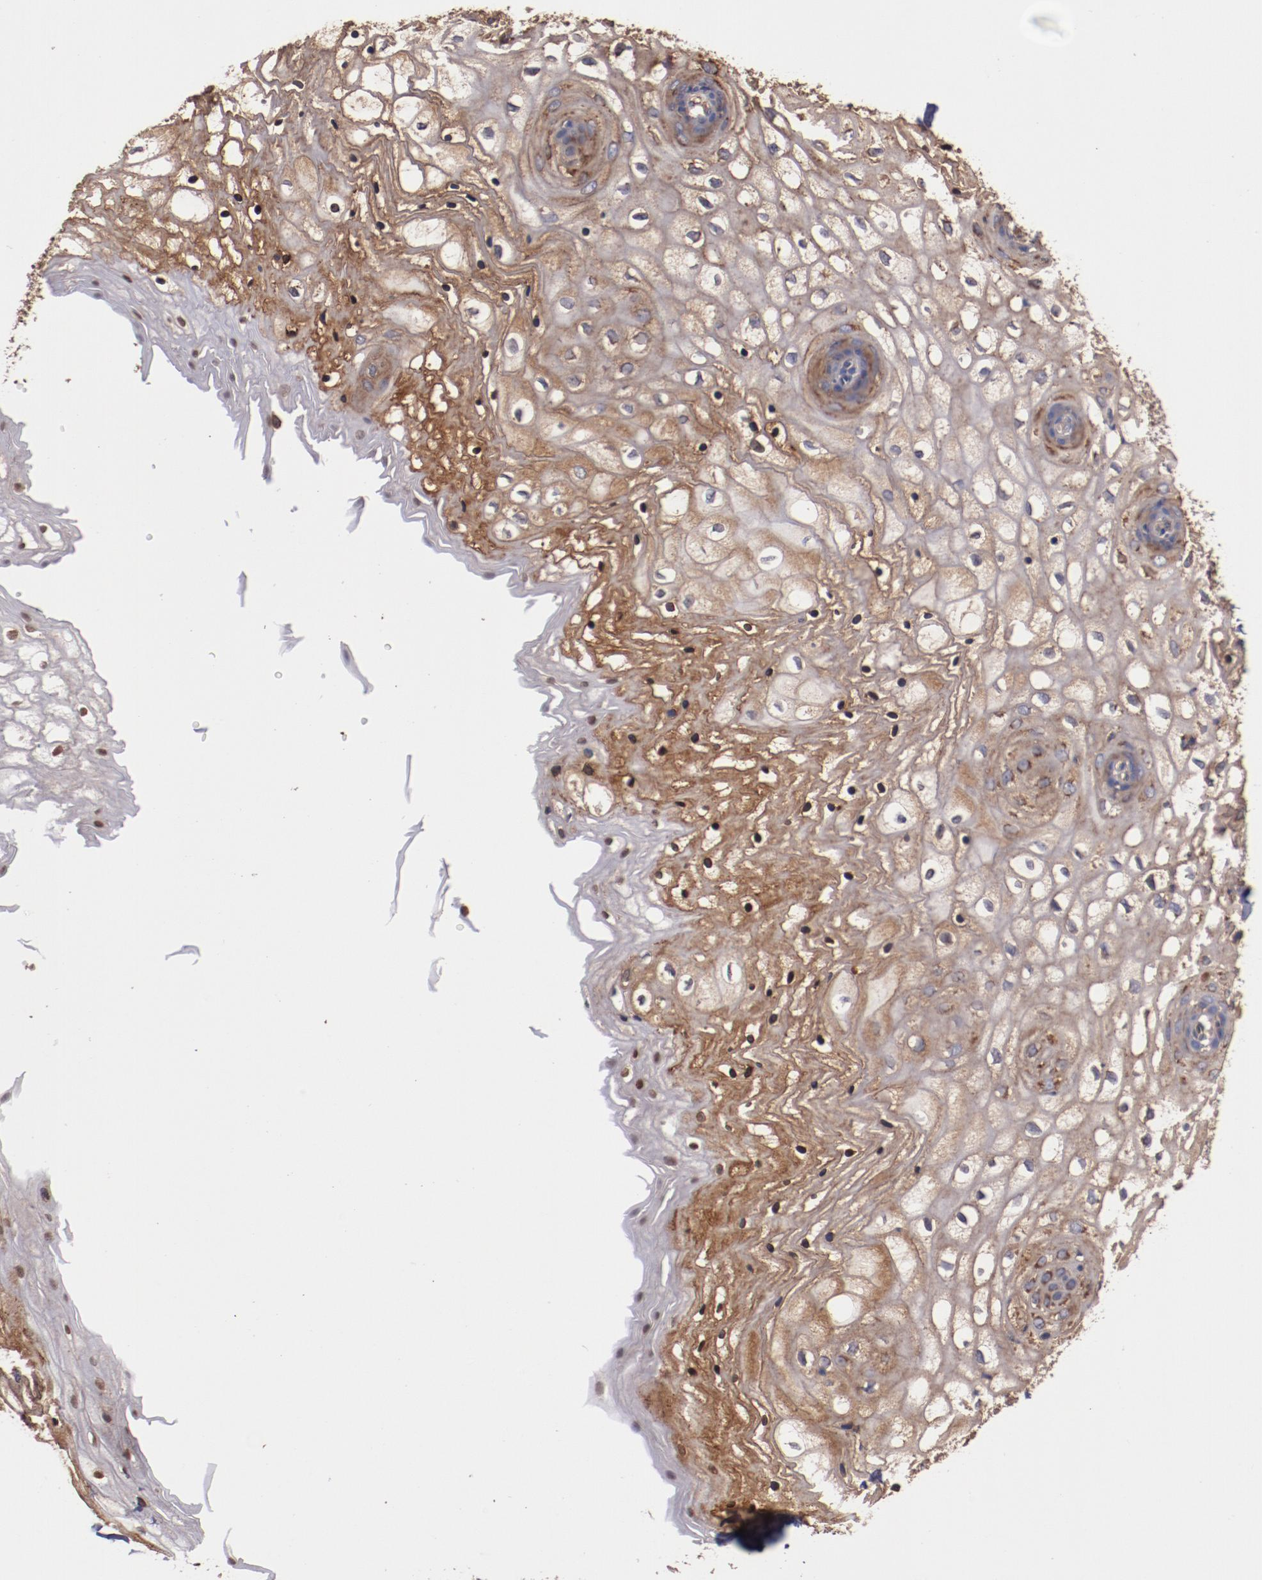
{"staining": {"intensity": "weak", "quantity": "25%-75%", "location": "cytoplasmic/membranous"}, "tissue": "vagina", "cell_type": "Squamous epithelial cells", "image_type": "normal", "snomed": [{"axis": "morphology", "description": "Normal tissue, NOS"}, {"axis": "topography", "description": "Vagina"}], "caption": "Immunohistochemical staining of unremarkable vagina displays low levels of weak cytoplasmic/membranous expression in approximately 25%-75% of squamous epithelial cells.", "gene": "TMOD3", "patient": {"sex": "female", "age": 34}}